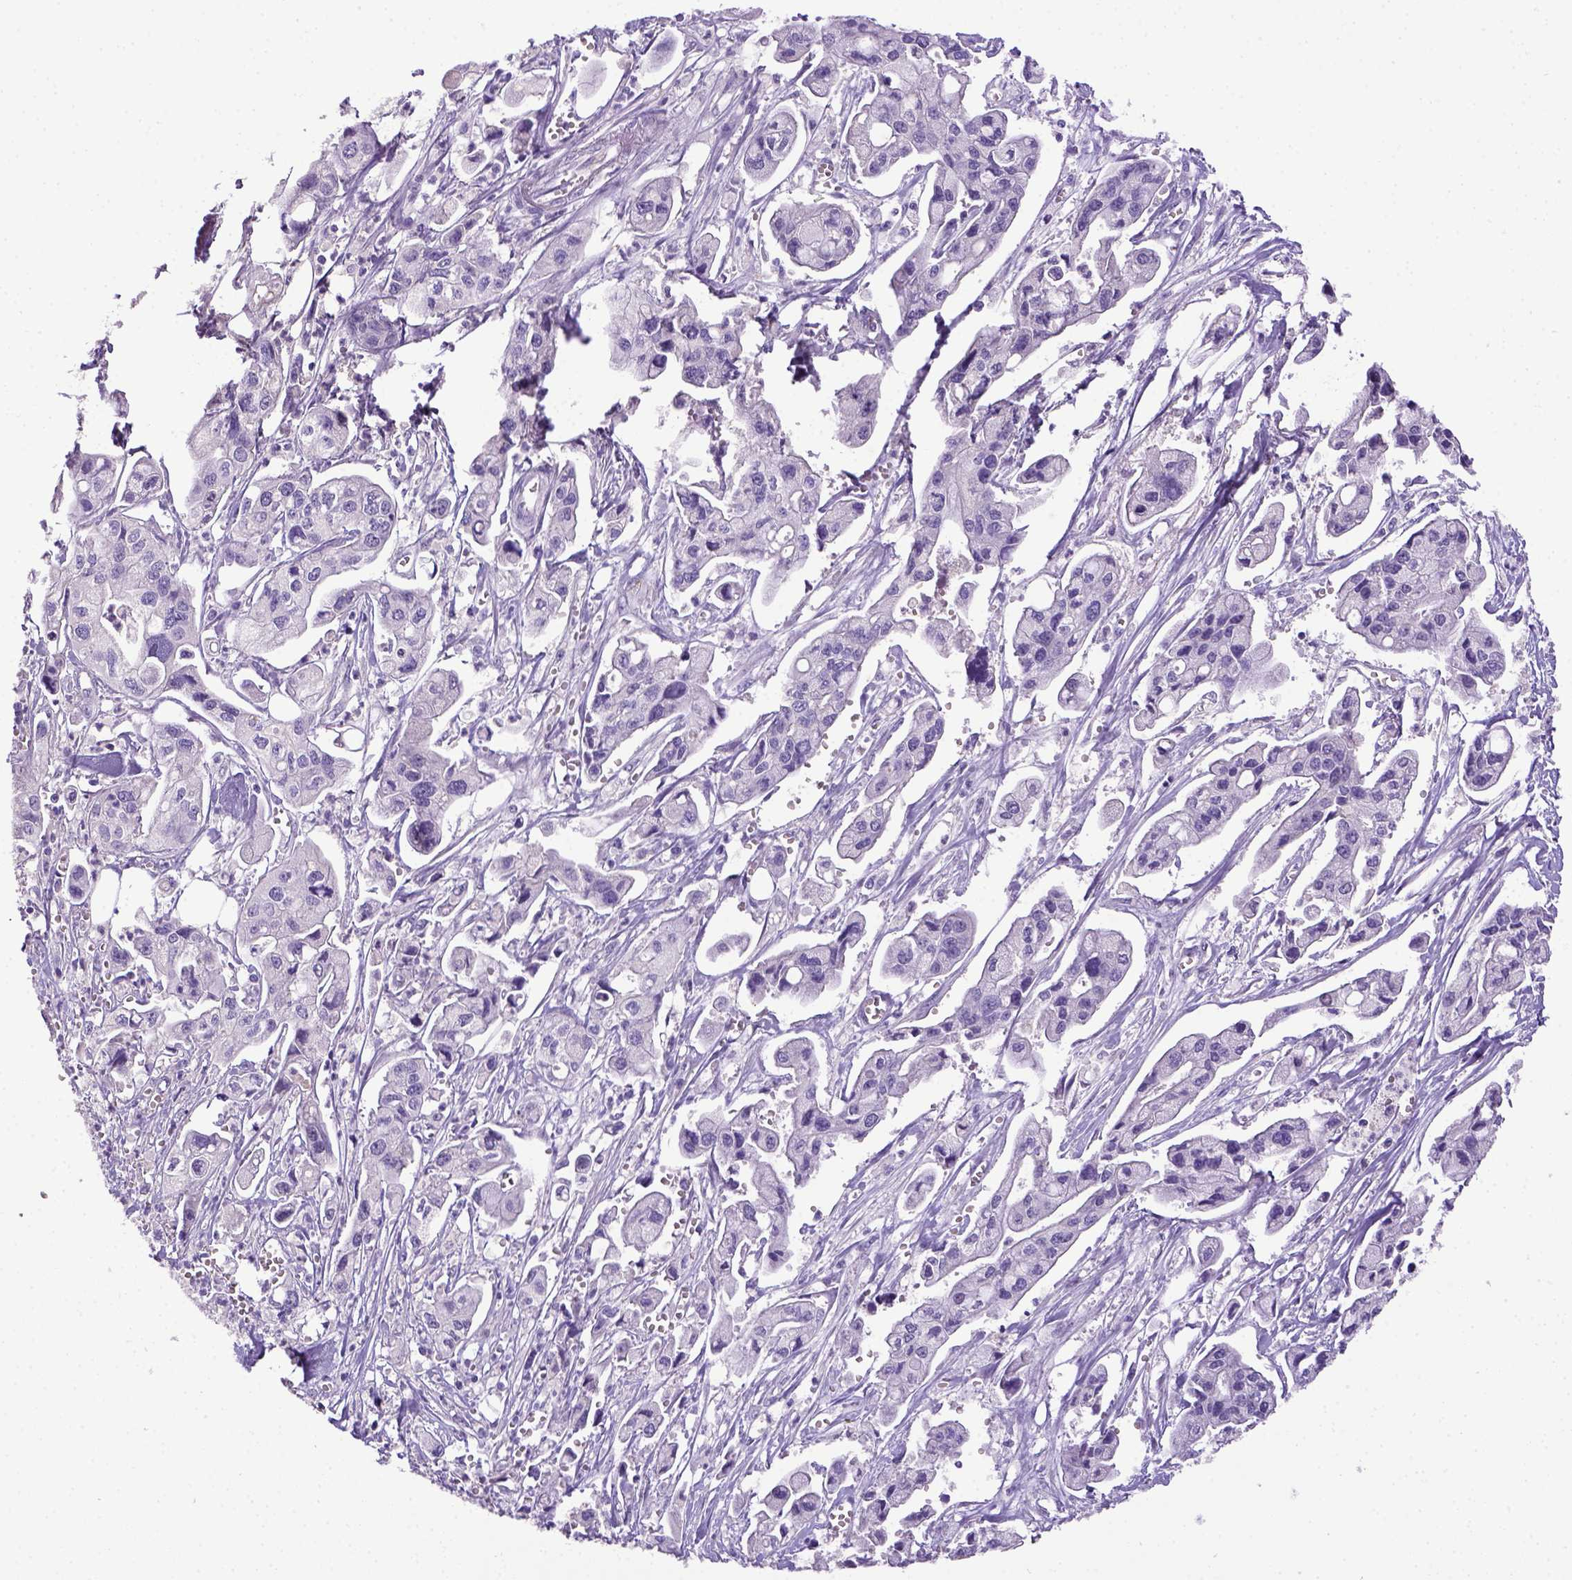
{"staining": {"intensity": "negative", "quantity": "none", "location": "none"}, "tissue": "pancreatic cancer", "cell_type": "Tumor cells", "image_type": "cancer", "snomed": [{"axis": "morphology", "description": "Adenocarcinoma, NOS"}, {"axis": "topography", "description": "Pancreas"}], "caption": "This photomicrograph is of adenocarcinoma (pancreatic) stained with IHC to label a protein in brown with the nuclei are counter-stained blue. There is no positivity in tumor cells. (Immunohistochemistry (ihc), brightfield microscopy, high magnification).", "gene": "ITIH4", "patient": {"sex": "male", "age": 70}}